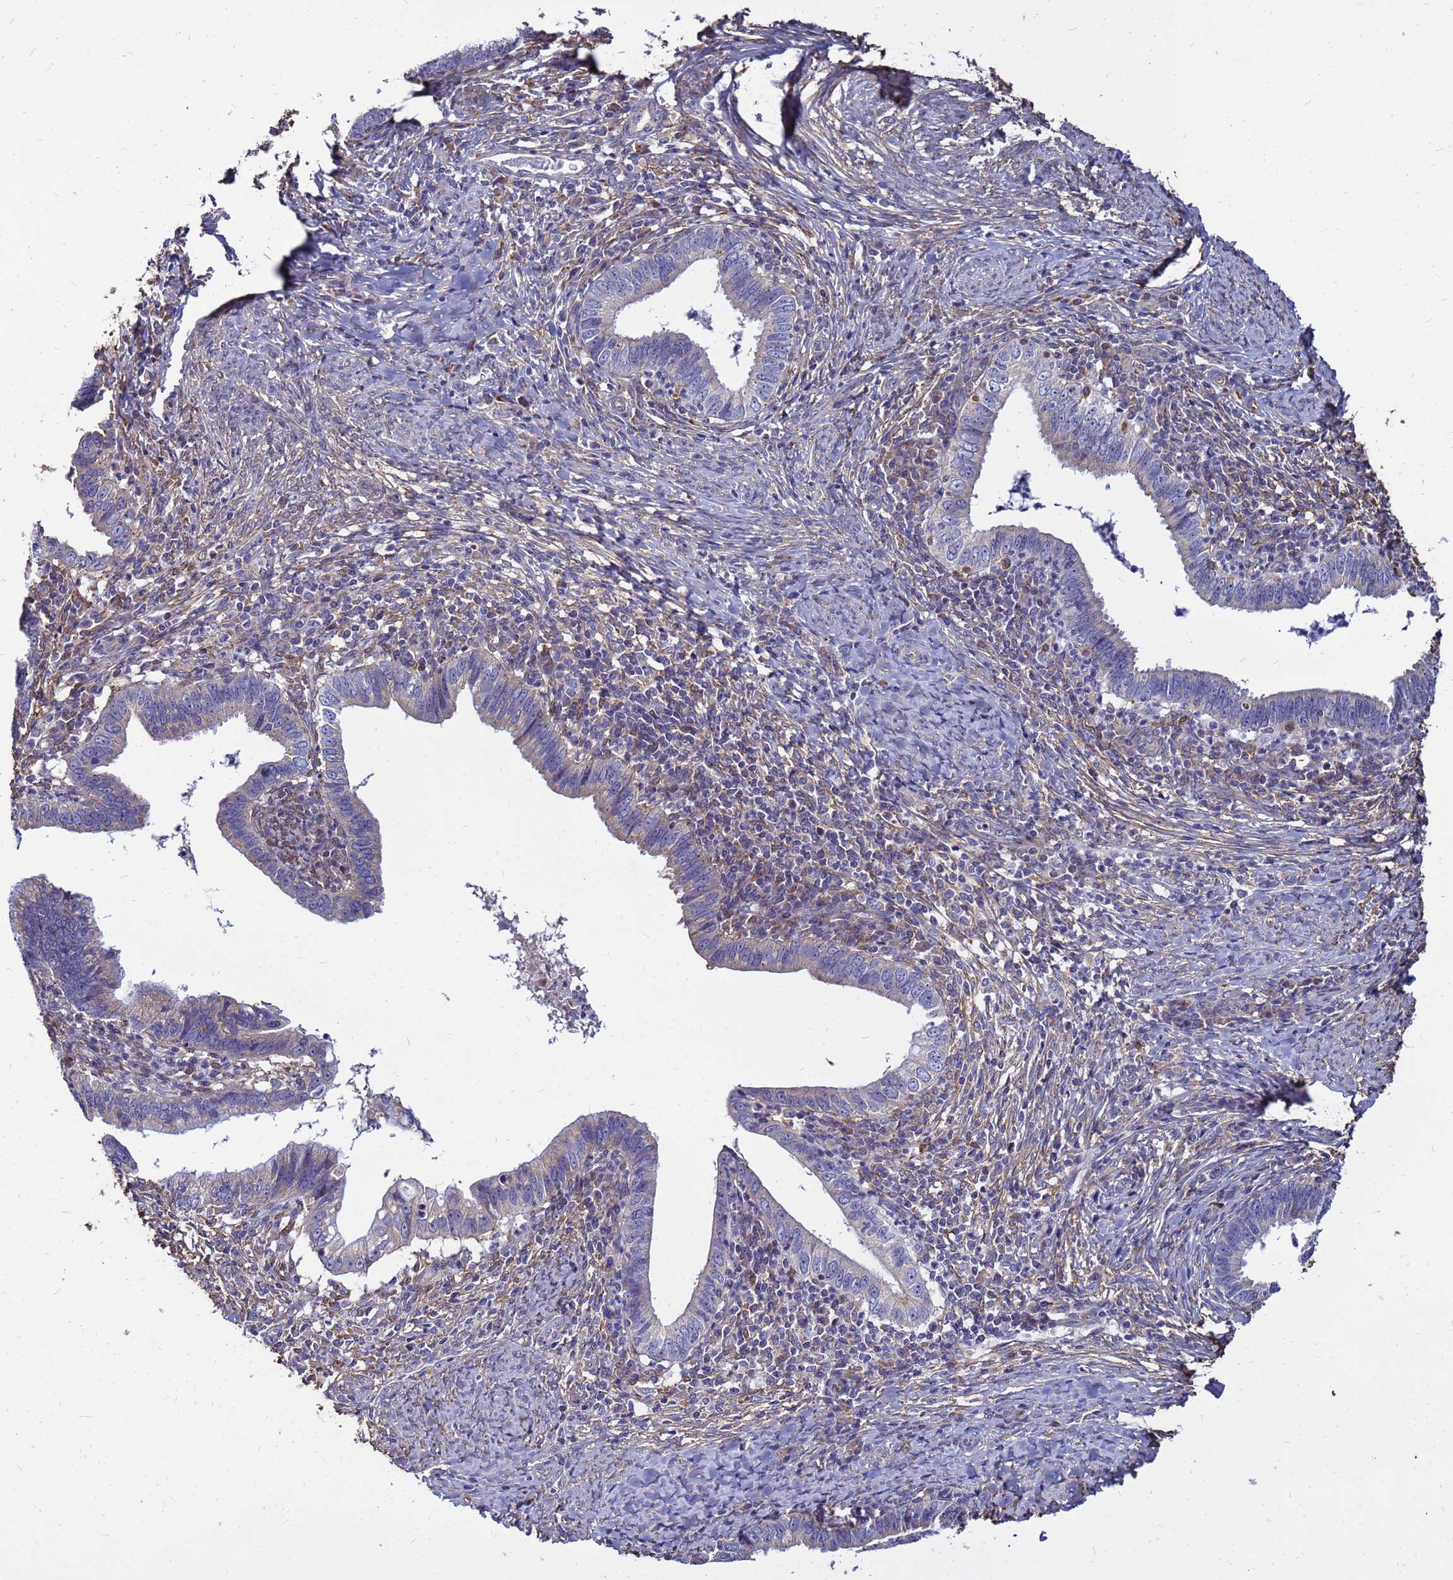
{"staining": {"intensity": "weak", "quantity": "25%-75%", "location": "cytoplasmic/membranous"}, "tissue": "cervical cancer", "cell_type": "Tumor cells", "image_type": "cancer", "snomed": [{"axis": "morphology", "description": "Adenocarcinoma, NOS"}, {"axis": "topography", "description": "Cervix"}], "caption": "IHC photomicrograph of human cervical adenocarcinoma stained for a protein (brown), which displays low levels of weak cytoplasmic/membranous expression in approximately 25%-75% of tumor cells.", "gene": "MOB2", "patient": {"sex": "female", "age": 36}}